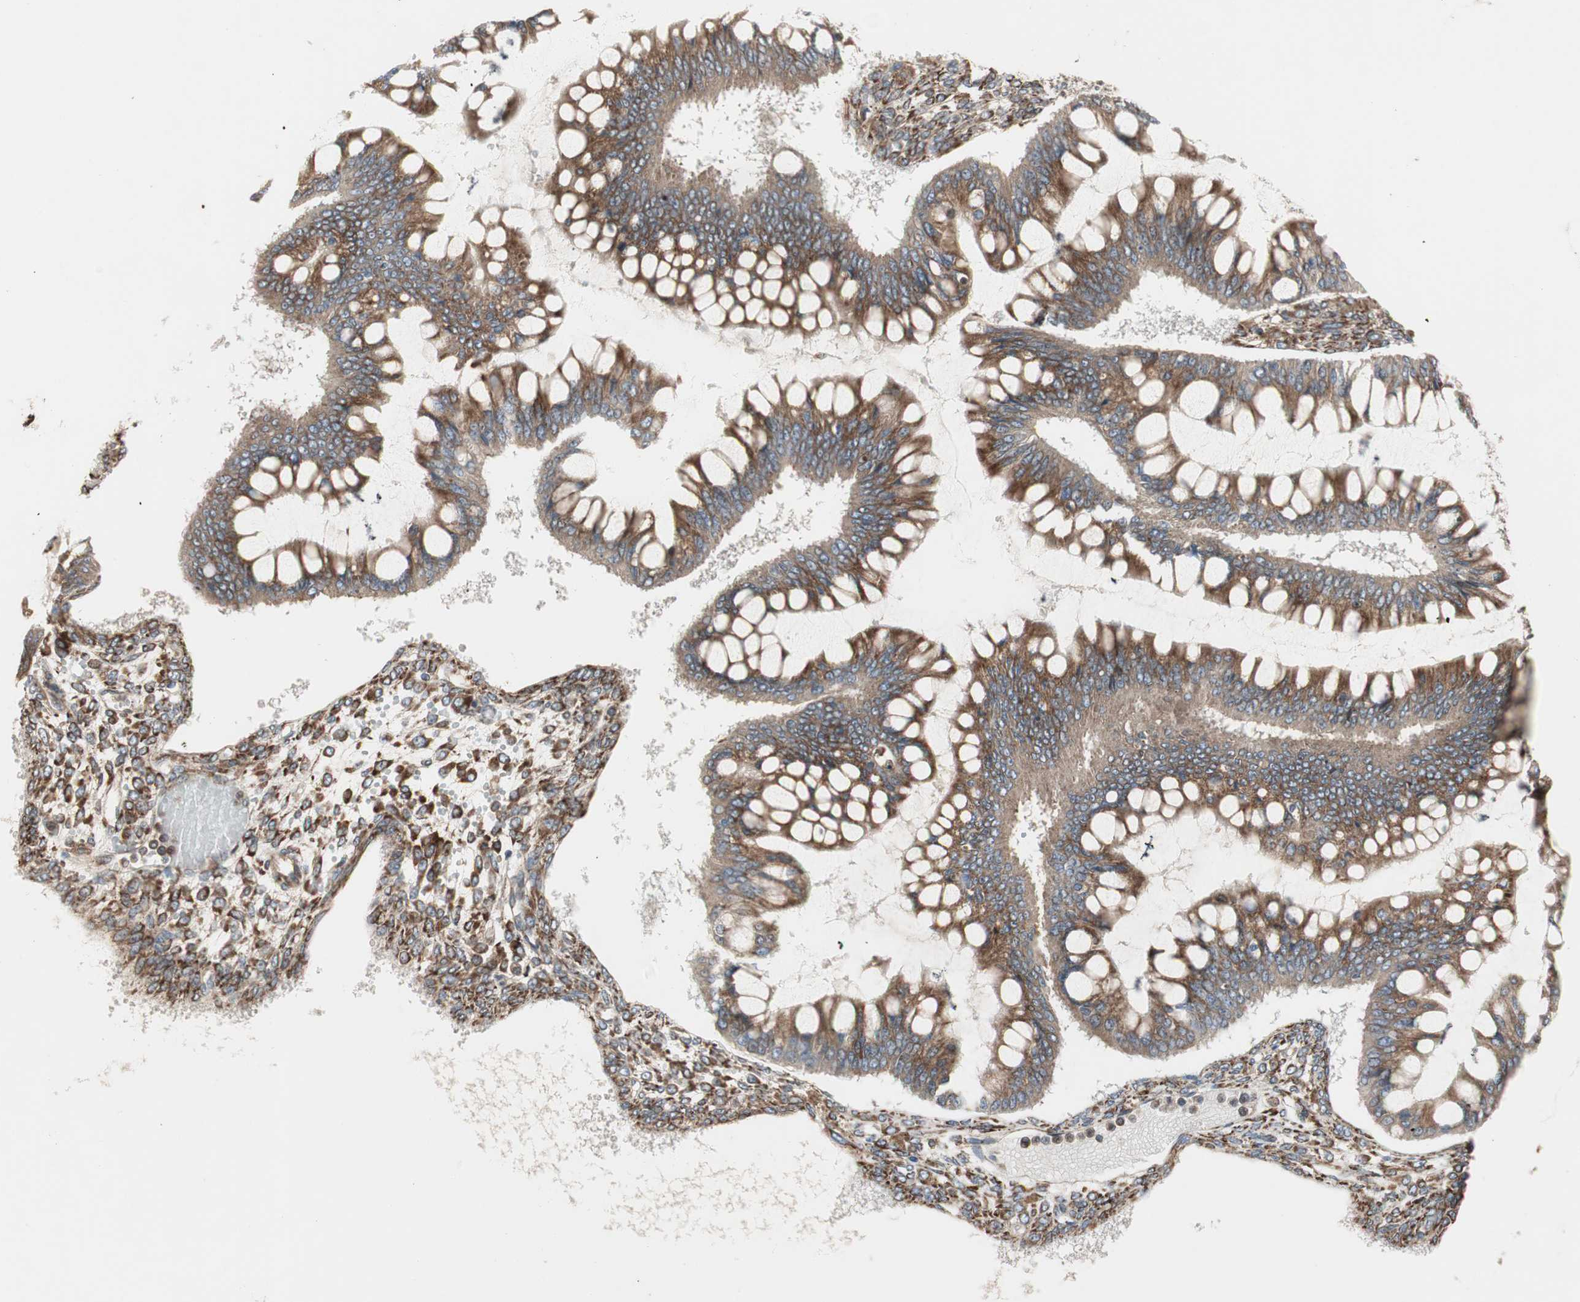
{"staining": {"intensity": "moderate", "quantity": ">75%", "location": "cytoplasmic/membranous"}, "tissue": "ovarian cancer", "cell_type": "Tumor cells", "image_type": "cancer", "snomed": [{"axis": "morphology", "description": "Cystadenocarcinoma, mucinous, NOS"}, {"axis": "topography", "description": "Ovary"}], "caption": "Immunohistochemistry (DAB (3,3'-diaminobenzidine)) staining of human mucinous cystadenocarcinoma (ovarian) reveals moderate cytoplasmic/membranous protein expression in about >75% of tumor cells.", "gene": "H6PD", "patient": {"sex": "female", "age": 73}}